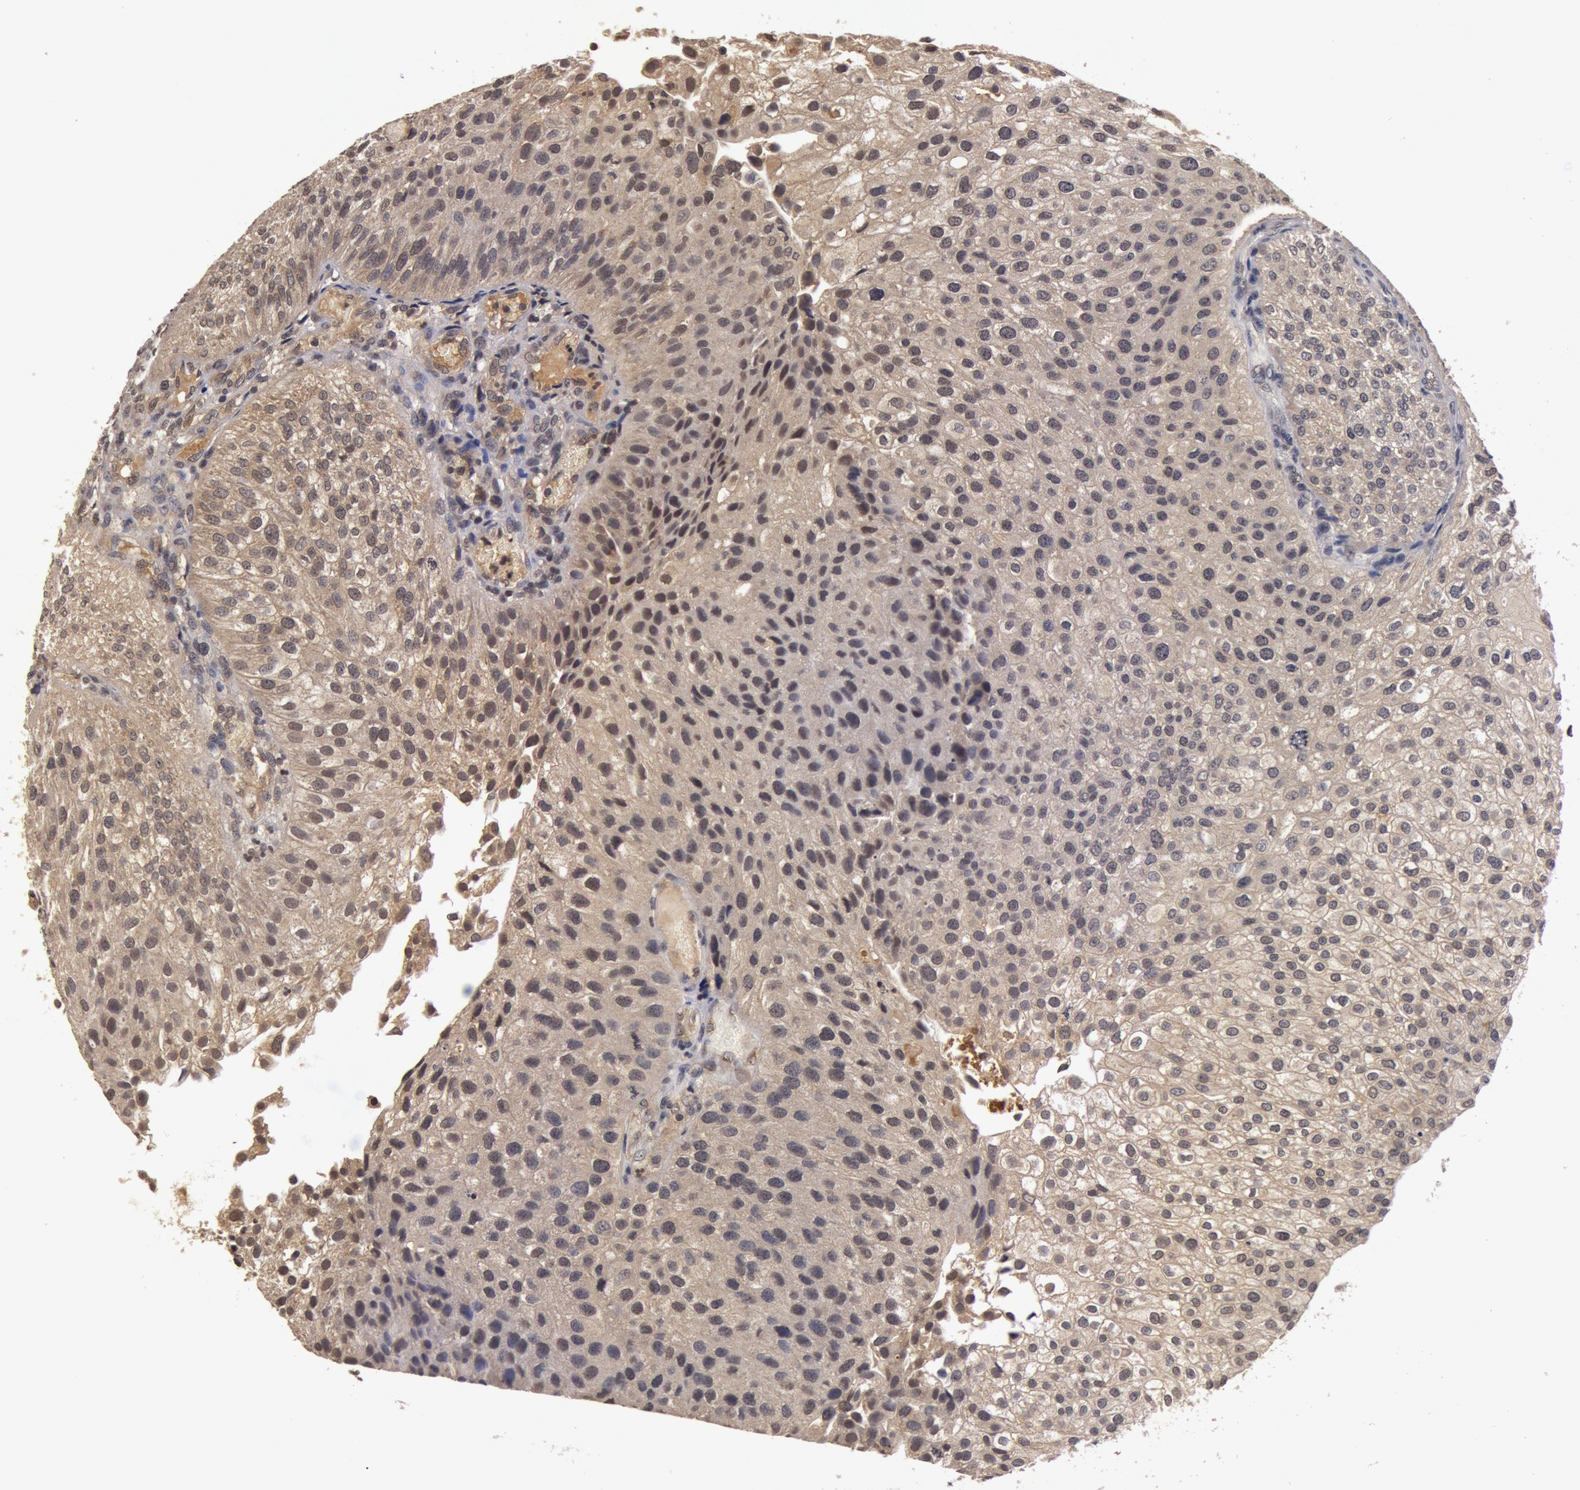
{"staining": {"intensity": "weak", "quantity": ">75%", "location": "cytoplasmic/membranous"}, "tissue": "urothelial cancer", "cell_type": "Tumor cells", "image_type": "cancer", "snomed": [{"axis": "morphology", "description": "Urothelial carcinoma, Low grade"}, {"axis": "topography", "description": "Urinary bladder"}], "caption": "Urothelial cancer stained with DAB (3,3'-diaminobenzidine) IHC displays low levels of weak cytoplasmic/membranous positivity in approximately >75% of tumor cells.", "gene": "BCHE", "patient": {"sex": "female", "age": 89}}